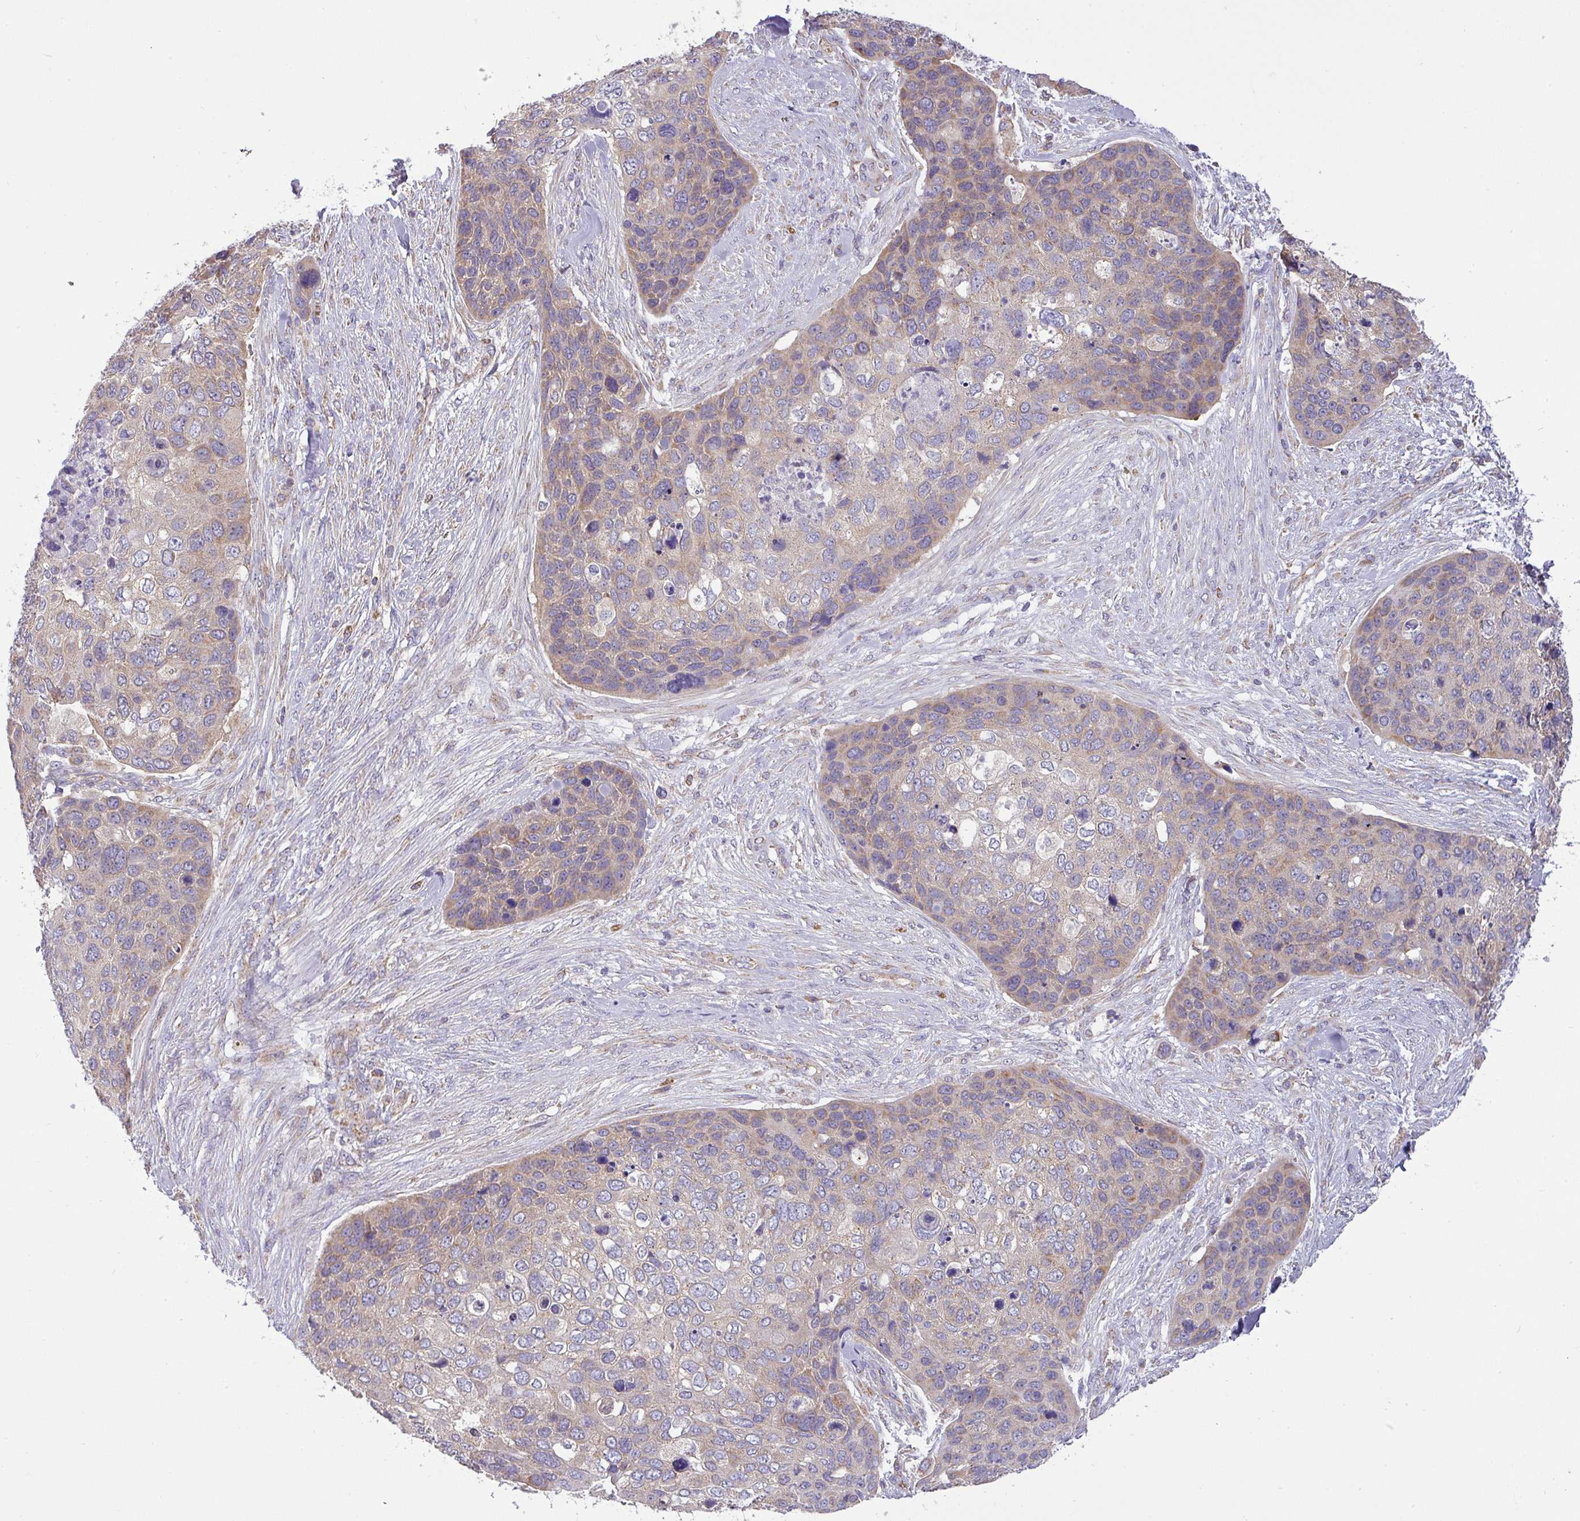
{"staining": {"intensity": "moderate", "quantity": "<25%", "location": "cytoplasmic/membranous"}, "tissue": "skin cancer", "cell_type": "Tumor cells", "image_type": "cancer", "snomed": [{"axis": "morphology", "description": "Basal cell carcinoma"}, {"axis": "topography", "description": "Skin"}], "caption": "Immunohistochemical staining of skin cancer exhibits moderate cytoplasmic/membranous protein positivity in approximately <25% of tumor cells.", "gene": "ZNF211", "patient": {"sex": "female", "age": 74}}